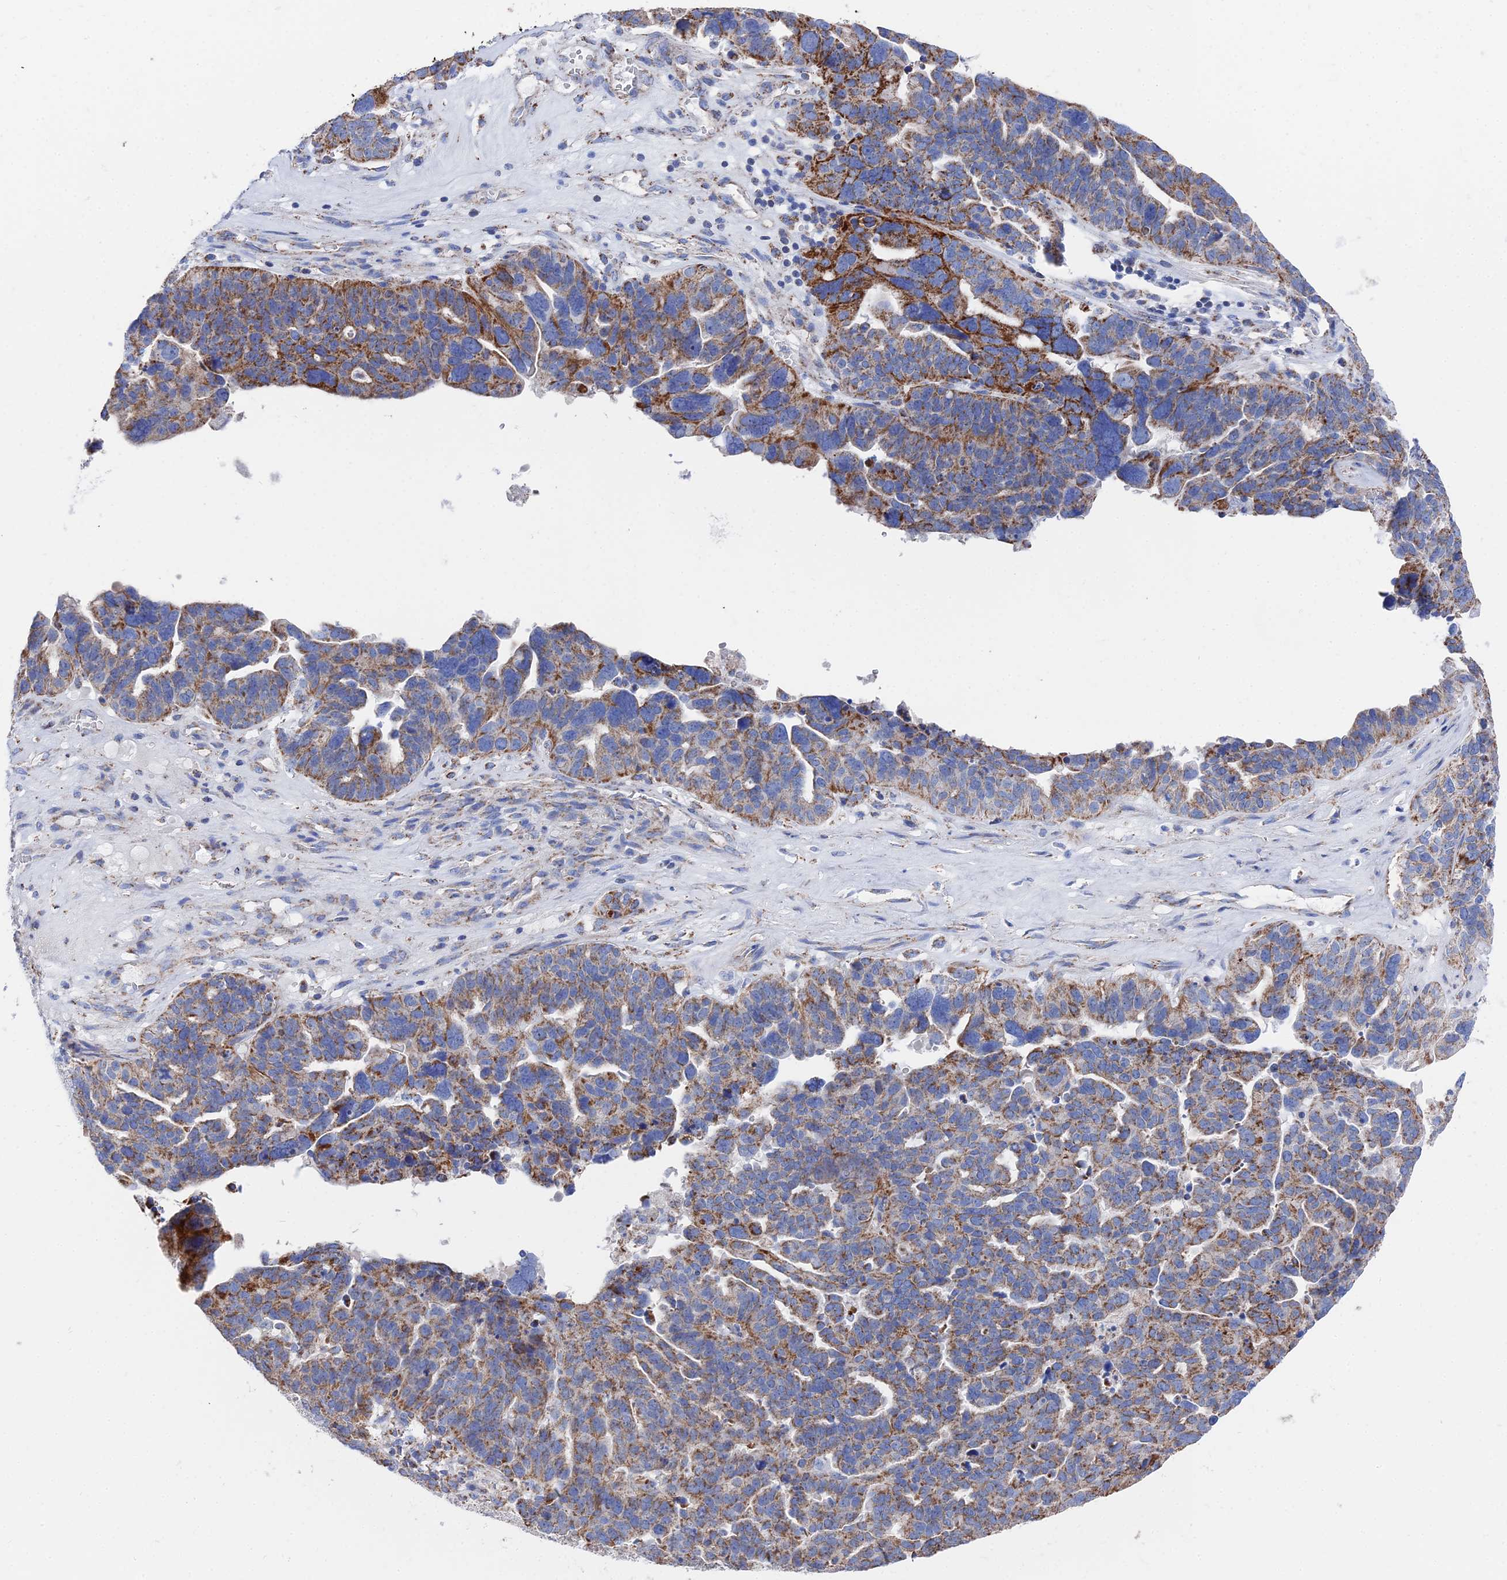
{"staining": {"intensity": "moderate", "quantity": "25%-75%", "location": "cytoplasmic/membranous"}, "tissue": "ovarian cancer", "cell_type": "Tumor cells", "image_type": "cancer", "snomed": [{"axis": "morphology", "description": "Cystadenocarcinoma, serous, NOS"}, {"axis": "topography", "description": "Ovary"}], "caption": "Protein expression analysis of human serous cystadenocarcinoma (ovarian) reveals moderate cytoplasmic/membranous positivity in about 25%-75% of tumor cells.", "gene": "IFT80", "patient": {"sex": "female", "age": 59}}